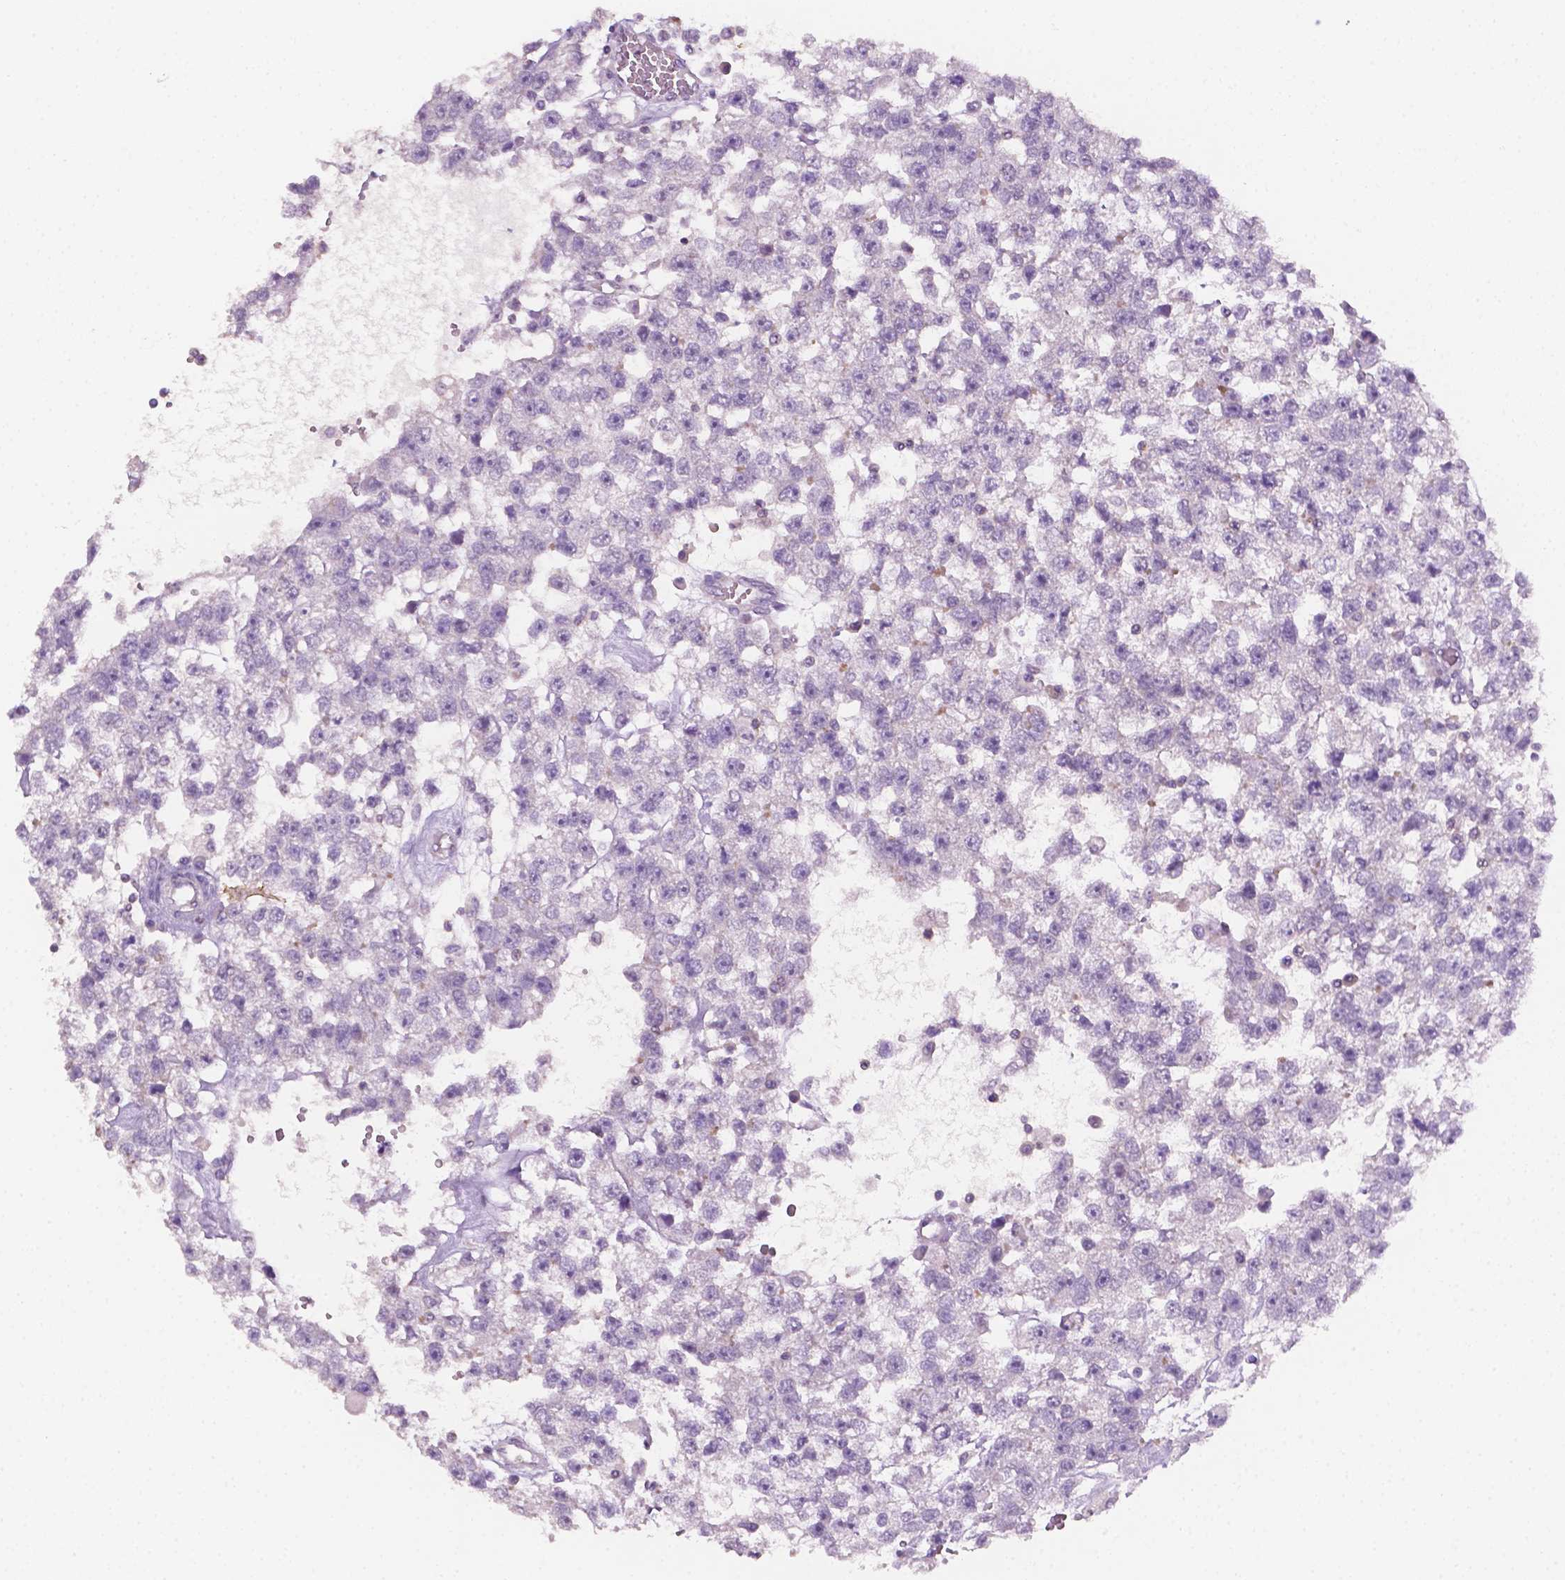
{"staining": {"intensity": "negative", "quantity": "none", "location": "none"}, "tissue": "testis cancer", "cell_type": "Tumor cells", "image_type": "cancer", "snomed": [{"axis": "morphology", "description": "Seminoma, NOS"}, {"axis": "topography", "description": "Testis"}], "caption": "This photomicrograph is of seminoma (testis) stained with immunohistochemistry (IHC) to label a protein in brown with the nuclei are counter-stained blue. There is no positivity in tumor cells.", "gene": "EGFR", "patient": {"sex": "male", "age": 34}}